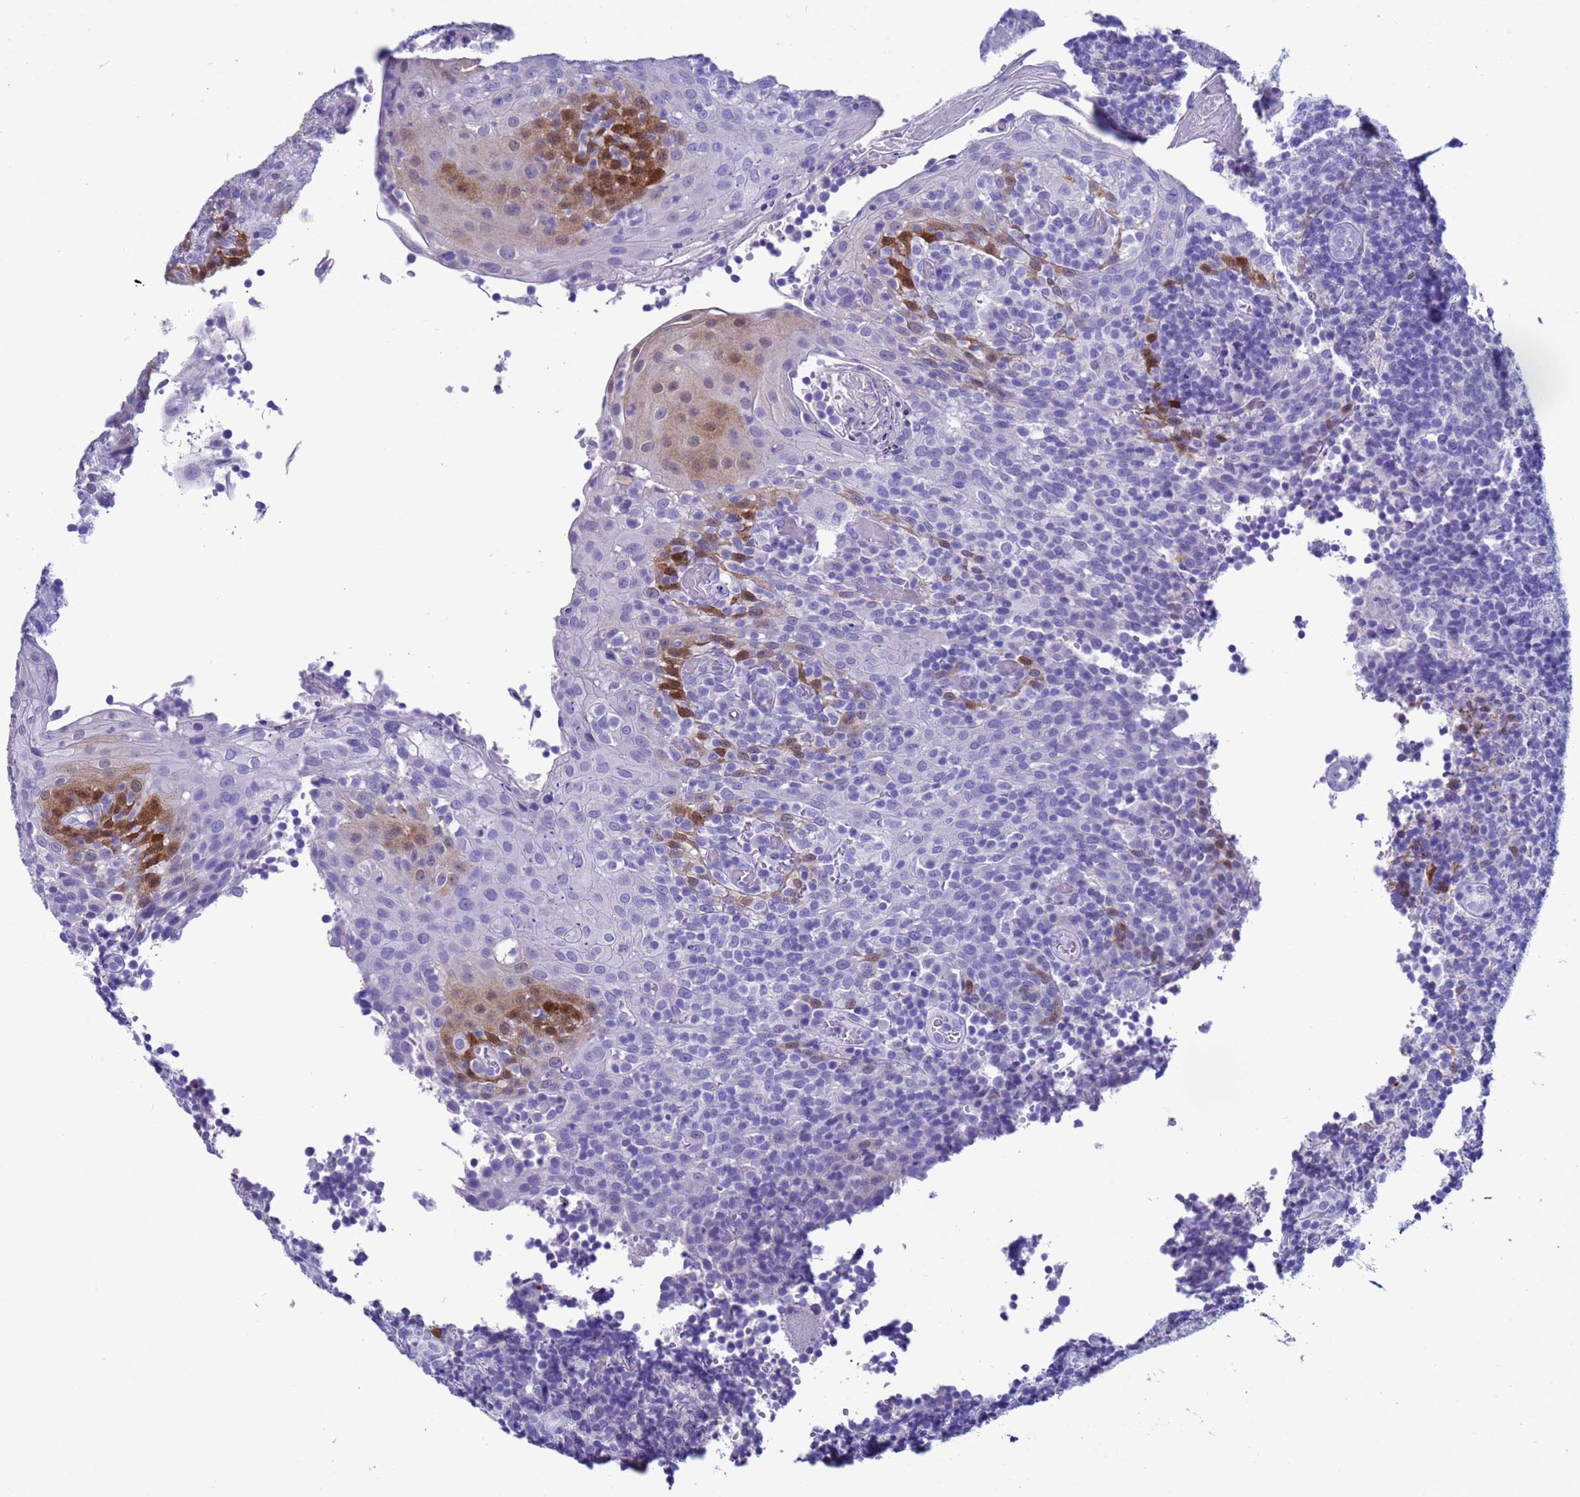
{"staining": {"intensity": "negative", "quantity": "none", "location": "none"}, "tissue": "tonsil", "cell_type": "Germinal center cells", "image_type": "normal", "snomed": [{"axis": "morphology", "description": "Normal tissue, NOS"}, {"axis": "topography", "description": "Tonsil"}], "caption": "The photomicrograph exhibits no staining of germinal center cells in normal tonsil.", "gene": "AKR1C2", "patient": {"sex": "female", "age": 19}}